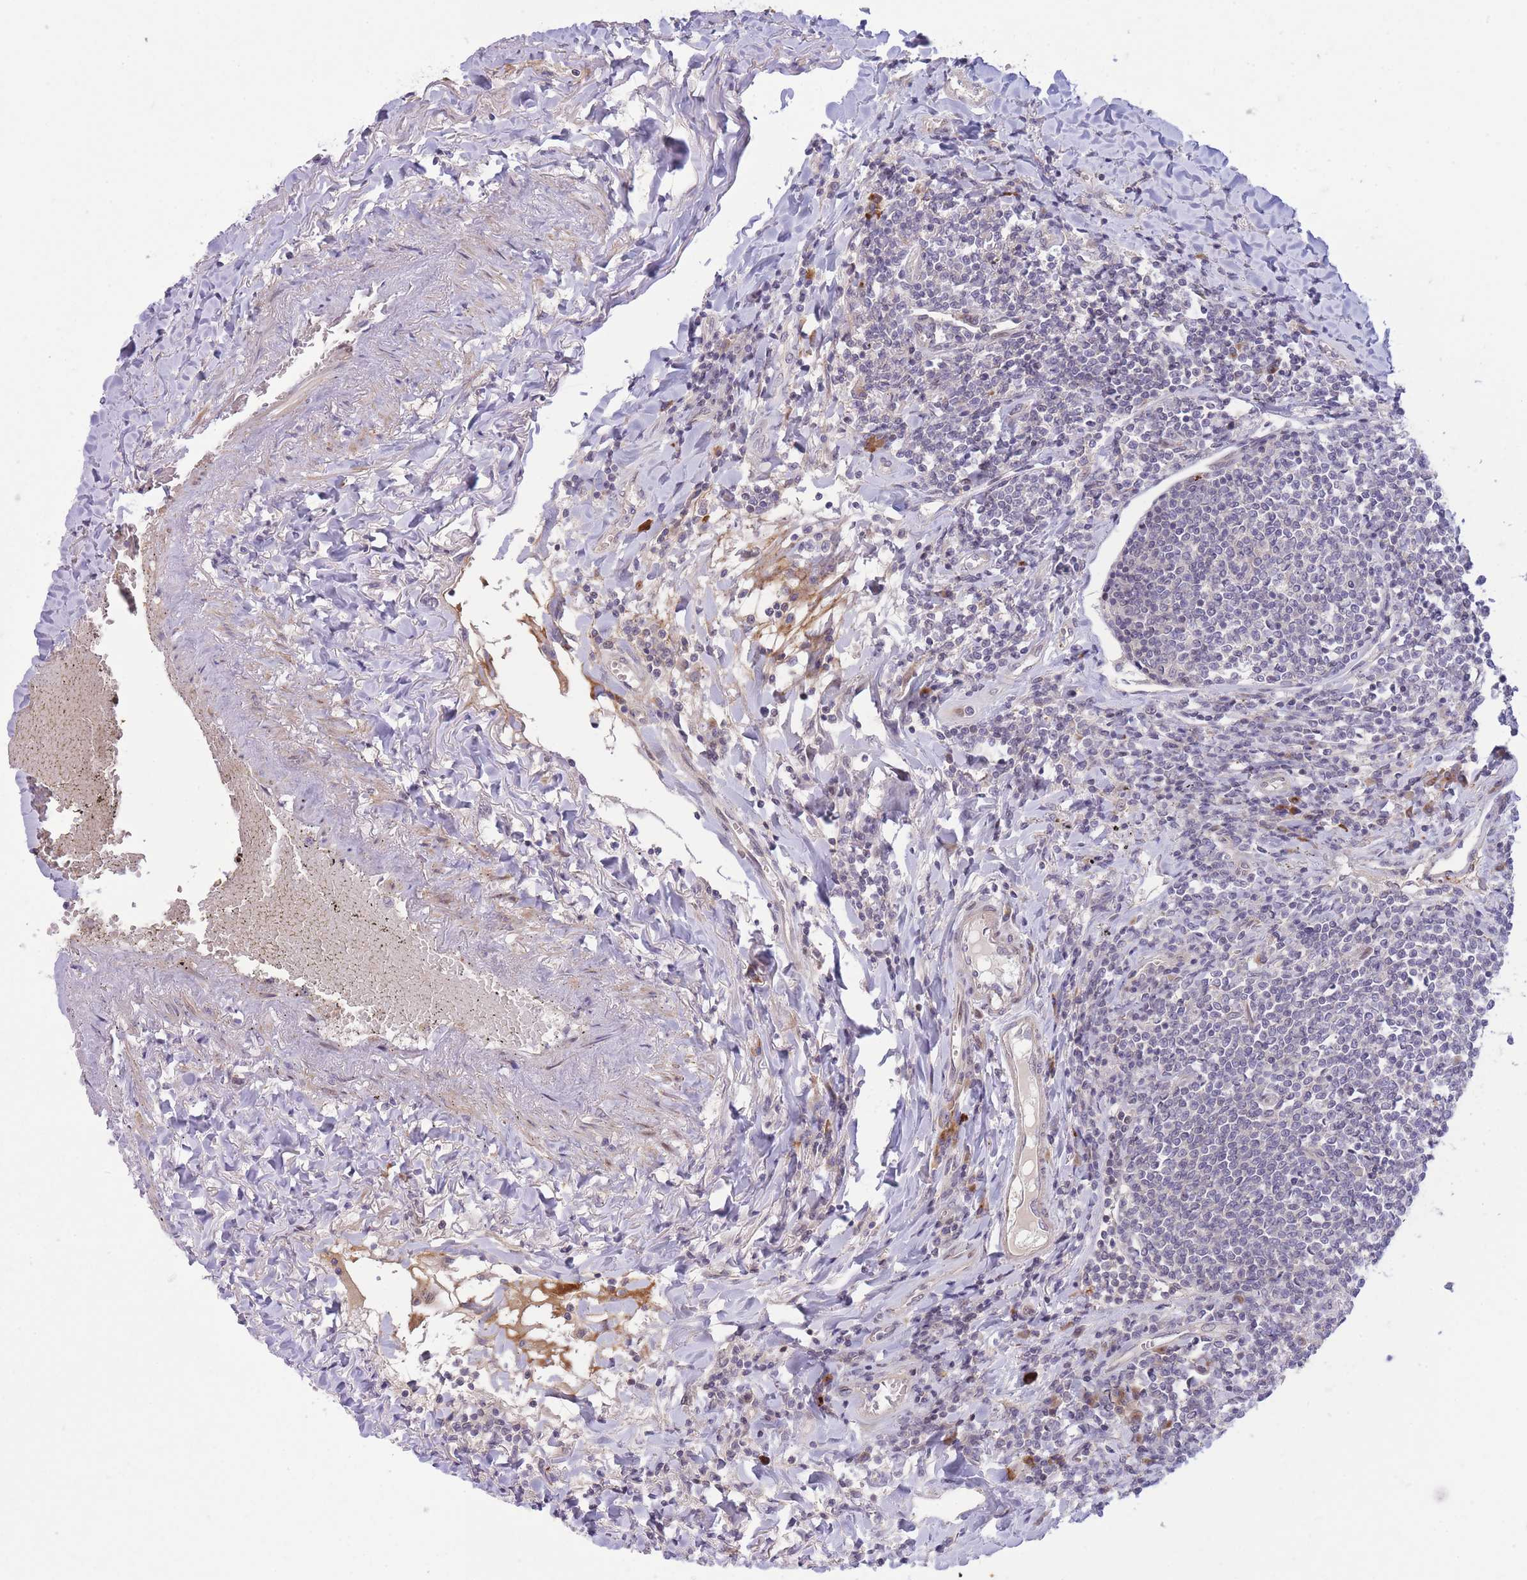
{"staining": {"intensity": "negative", "quantity": "none", "location": "none"}, "tissue": "lymphoma", "cell_type": "Tumor cells", "image_type": "cancer", "snomed": [{"axis": "morphology", "description": "Malignant lymphoma, non-Hodgkin's type, Low grade"}, {"axis": "topography", "description": "Lung"}], "caption": "An immunohistochemistry (IHC) micrograph of lymphoma is shown. There is no staining in tumor cells of lymphoma. (Brightfield microscopy of DAB IHC at high magnification).", "gene": "CDC25B", "patient": {"sex": "female", "age": 71}}